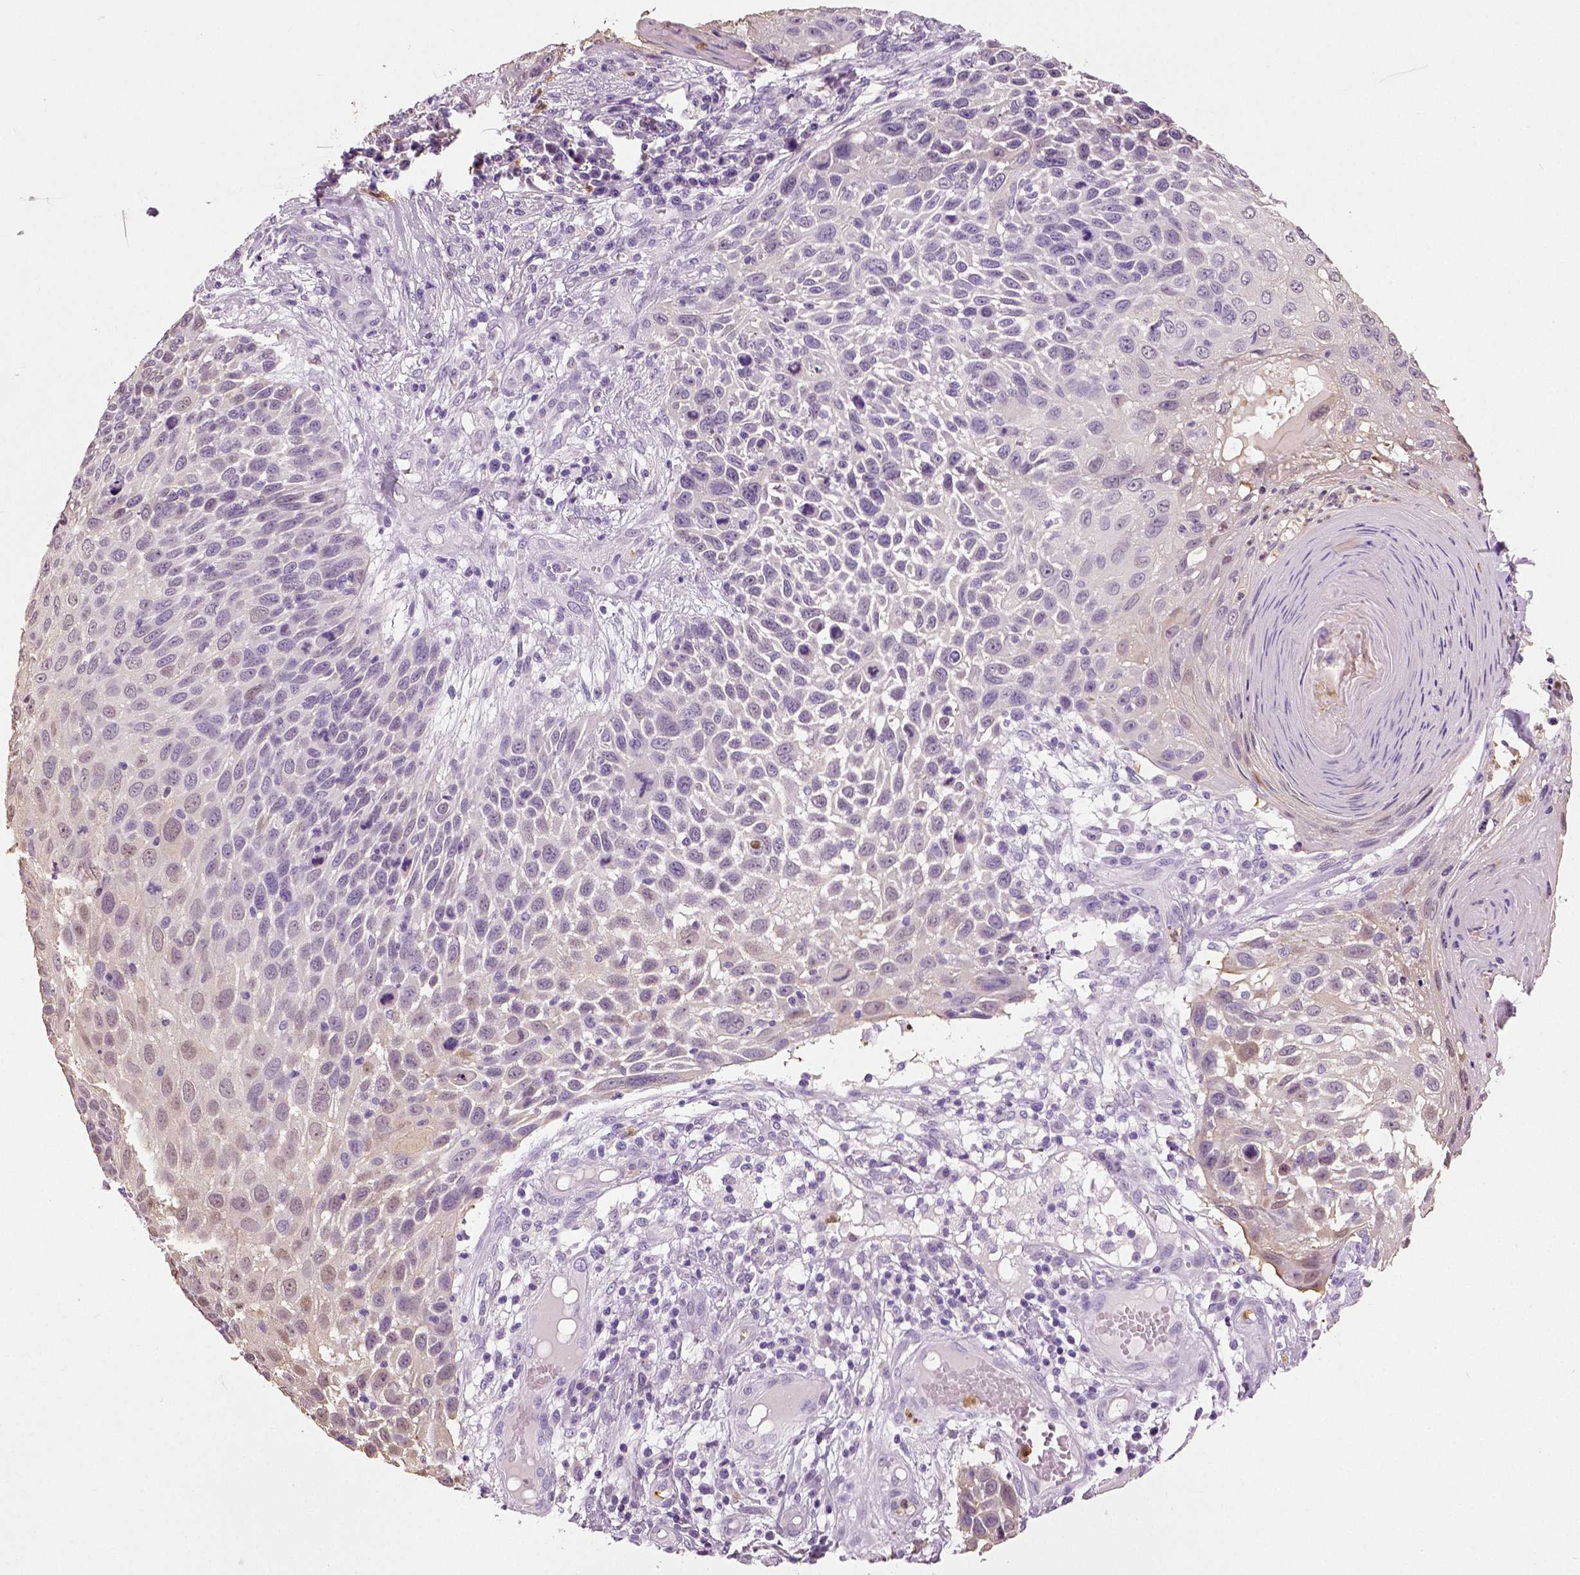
{"staining": {"intensity": "negative", "quantity": "none", "location": "none"}, "tissue": "skin cancer", "cell_type": "Tumor cells", "image_type": "cancer", "snomed": [{"axis": "morphology", "description": "Squamous cell carcinoma, NOS"}, {"axis": "topography", "description": "Skin"}], "caption": "High magnification brightfield microscopy of skin squamous cell carcinoma stained with DAB (brown) and counterstained with hematoxylin (blue): tumor cells show no significant expression. (DAB (3,3'-diaminobenzidine) immunohistochemistry (IHC) with hematoxylin counter stain).", "gene": "NECAB2", "patient": {"sex": "male", "age": 92}}